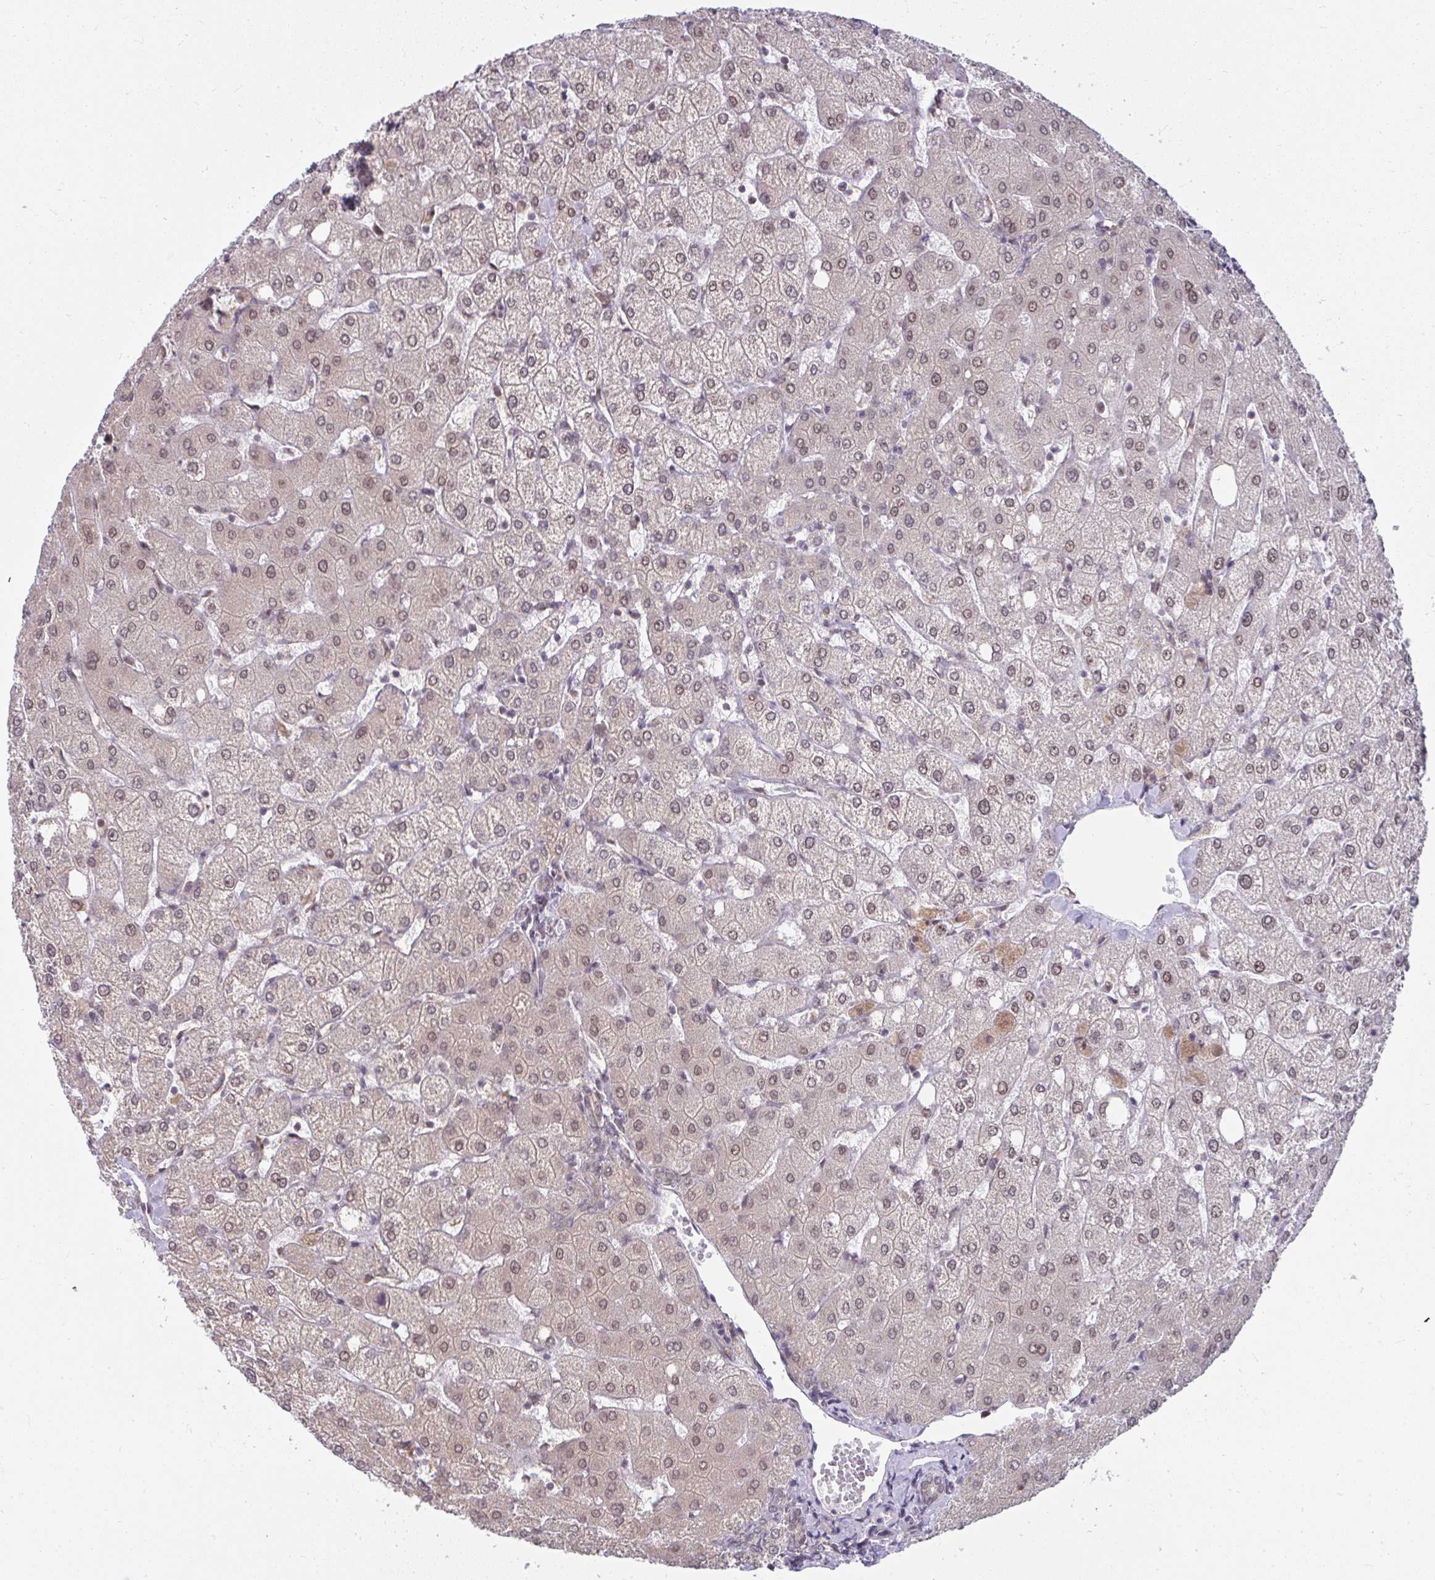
{"staining": {"intensity": "weak", "quantity": "25%-75%", "location": "nuclear"}, "tissue": "liver", "cell_type": "Cholangiocytes", "image_type": "normal", "snomed": [{"axis": "morphology", "description": "Normal tissue, NOS"}, {"axis": "topography", "description": "Liver"}], "caption": "Weak nuclear expression for a protein is present in approximately 25%-75% of cholangiocytes of unremarkable liver using IHC.", "gene": "NMNAT1", "patient": {"sex": "female", "age": 54}}